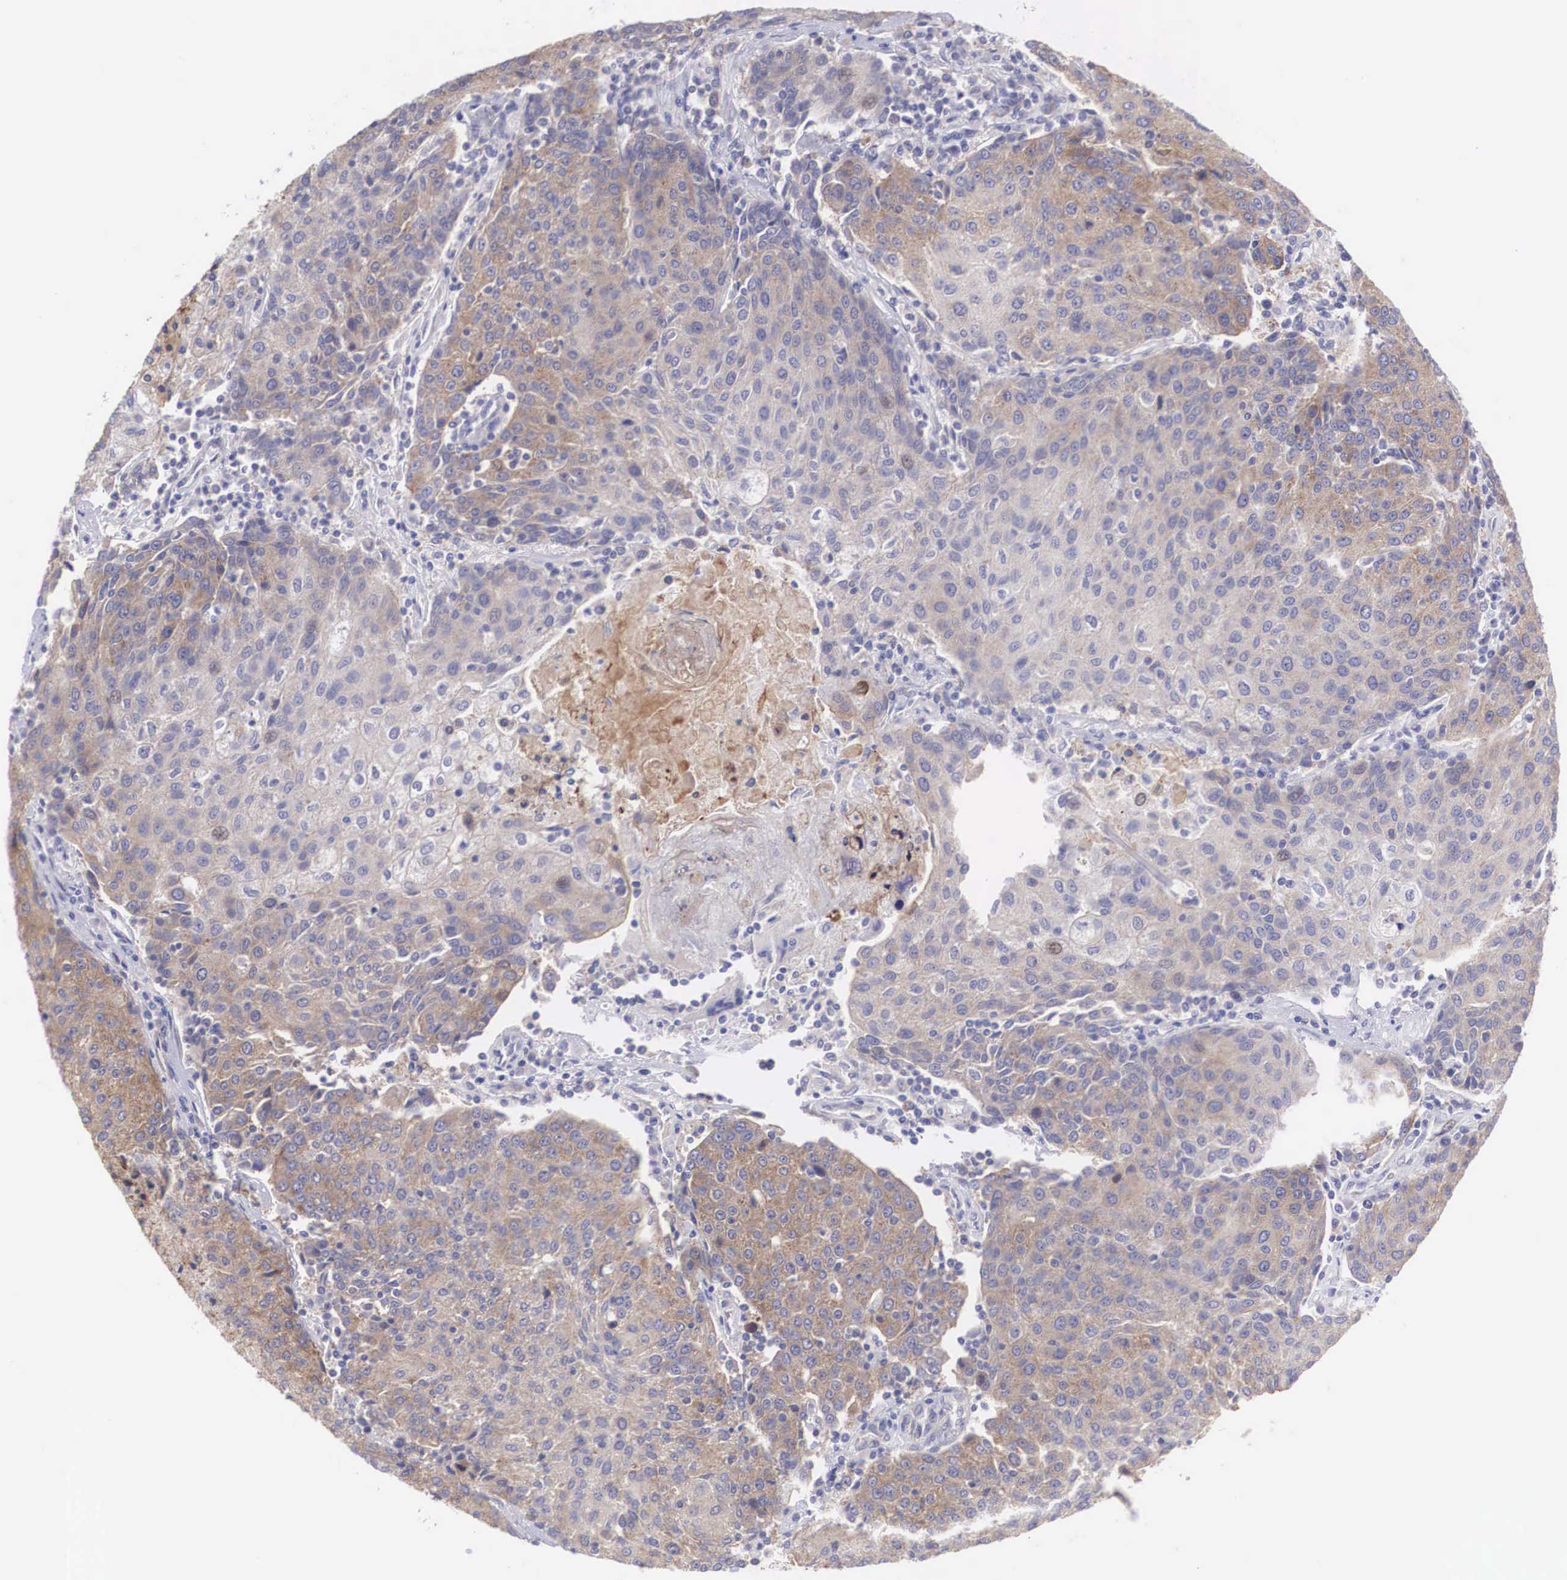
{"staining": {"intensity": "weak", "quantity": "25%-75%", "location": "cytoplasmic/membranous"}, "tissue": "urothelial cancer", "cell_type": "Tumor cells", "image_type": "cancer", "snomed": [{"axis": "morphology", "description": "Urothelial carcinoma, High grade"}, {"axis": "topography", "description": "Urinary bladder"}], "caption": "Urothelial cancer stained with a brown dye demonstrates weak cytoplasmic/membranous positive positivity in about 25%-75% of tumor cells.", "gene": "TXLNG", "patient": {"sex": "female", "age": 85}}